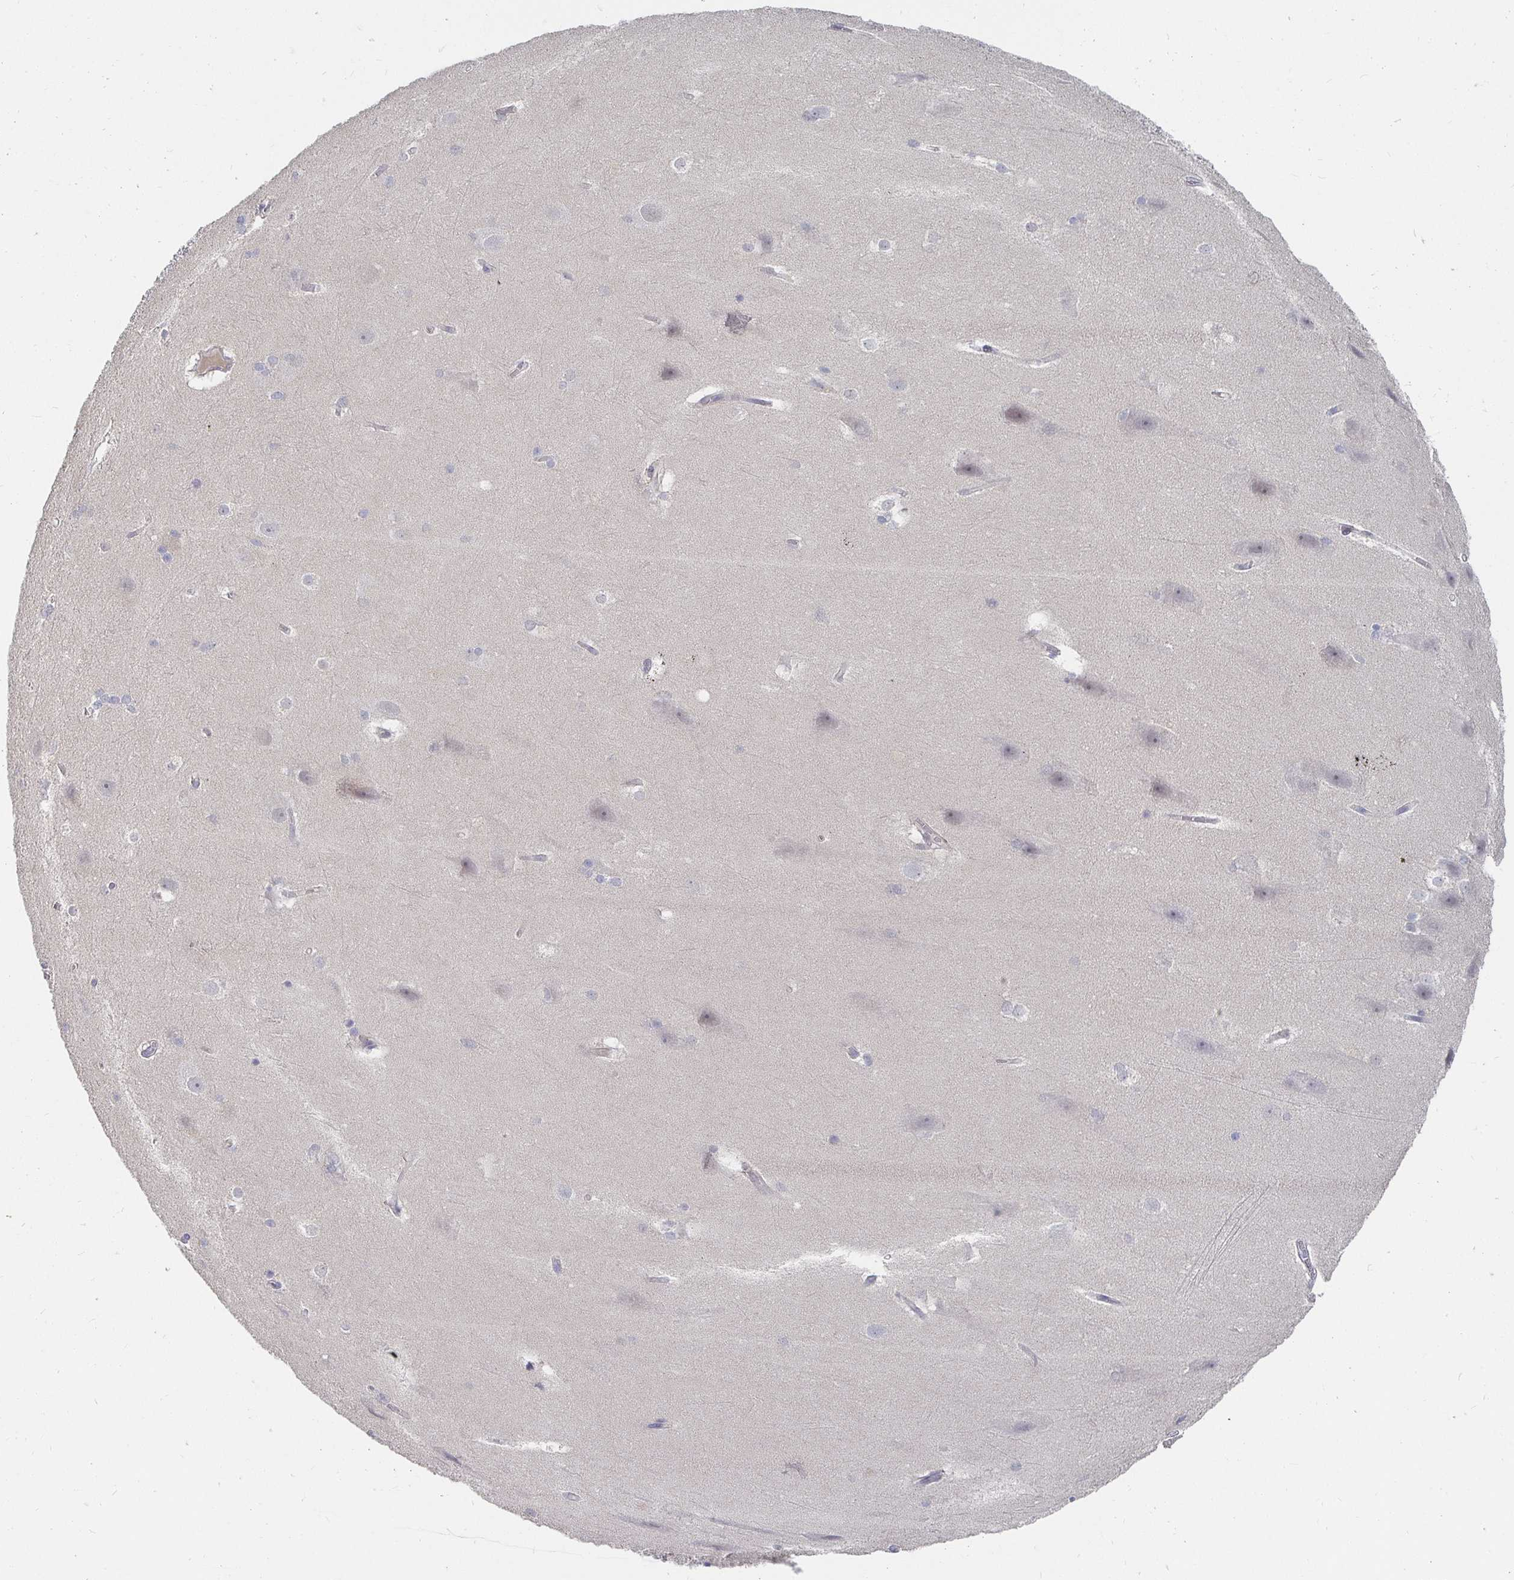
{"staining": {"intensity": "negative", "quantity": "none", "location": "none"}, "tissue": "hippocampus", "cell_type": "Glial cells", "image_type": "normal", "snomed": [{"axis": "morphology", "description": "Normal tissue, NOS"}, {"axis": "topography", "description": "Cerebral cortex"}, {"axis": "topography", "description": "Hippocampus"}], "caption": "This is an IHC image of unremarkable hippocampus. There is no positivity in glial cells.", "gene": "MEIS1", "patient": {"sex": "female", "age": 19}}